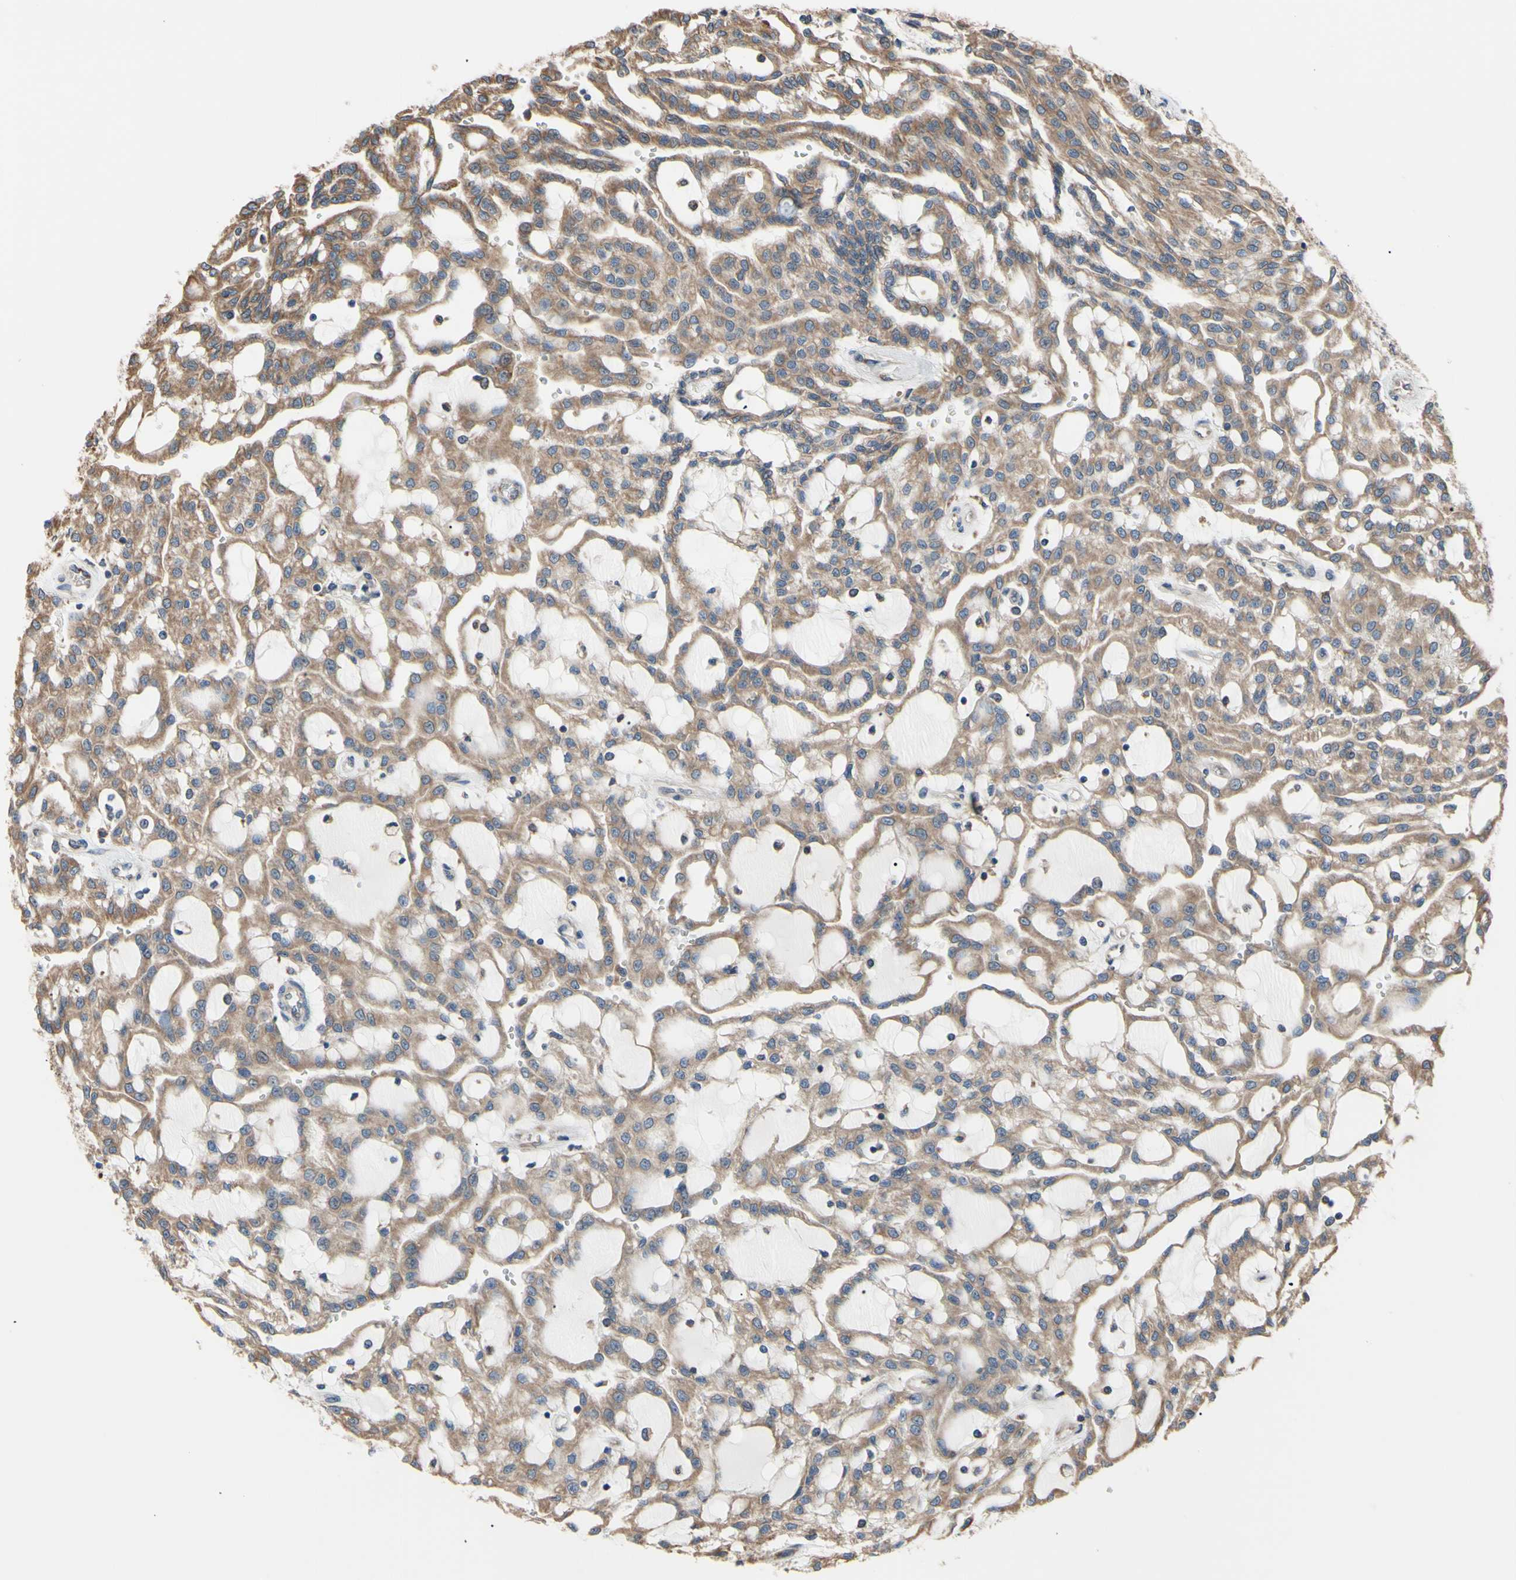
{"staining": {"intensity": "moderate", "quantity": ">75%", "location": "cytoplasmic/membranous"}, "tissue": "renal cancer", "cell_type": "Tumor cells", "image_type": "cancer", "snomed": [{"axis": "morphology", "description": "Adenocarcinoma, NOS"}, {"axis": "topography", "description": "Kidney"}], "caption": "This is an image of immunohistochemistry (IHC) staining of renal cancer, which shows moderate staining in the cytoplasmic/membranous of tumor cells.", "gene": "BMF", "patient": {"sex": "male", "age": 63}}